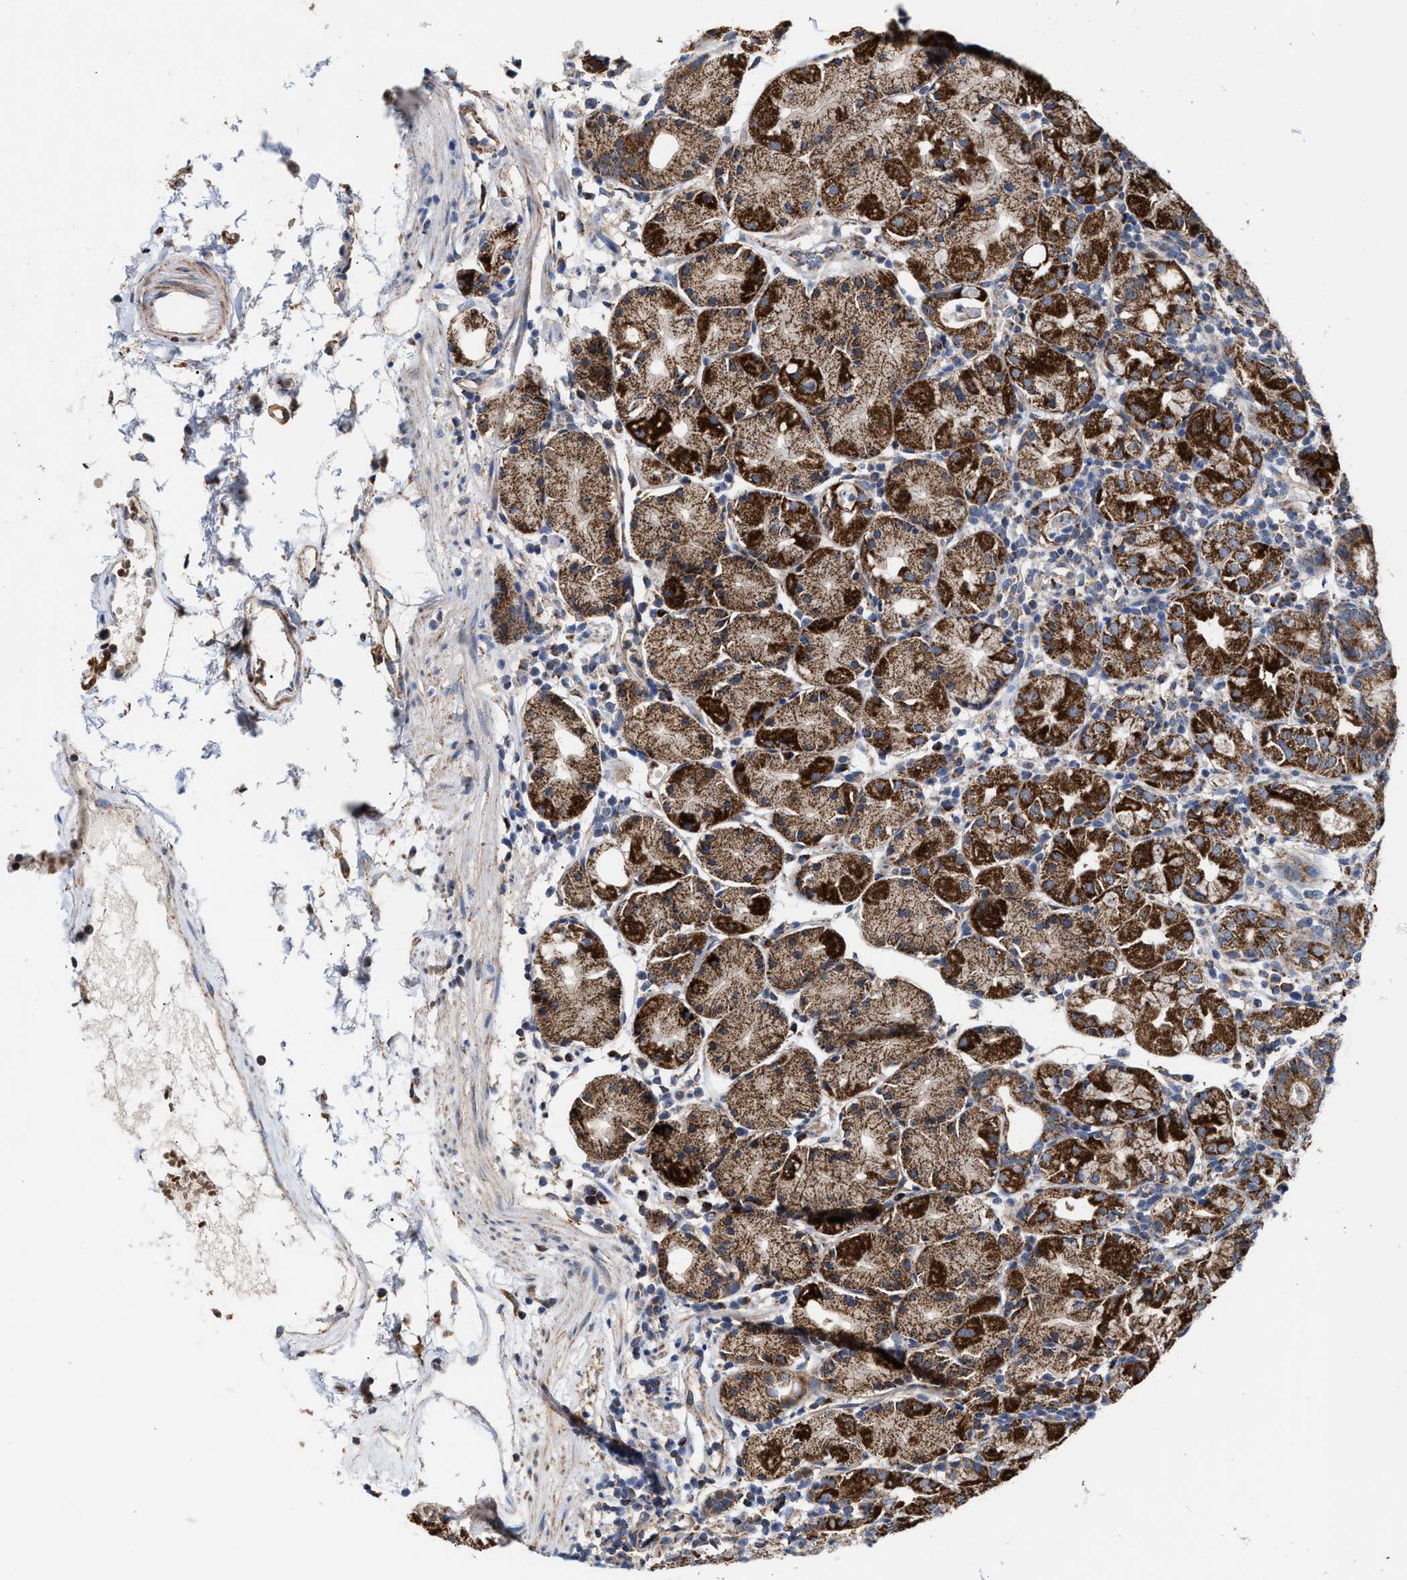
{"staining": {"intensity": "strong", "quantity": ">75%", "location": "cytoplasmic/membranous"}, "tissue": "stomach", "cell_type": "Glandular cells", "image_type": "normal", "snomed": [{"axis": "morphology", "description": "Normal tissue, NOS"}, {"axis": "topography", "description": "Stomach"}, {"axis": "topography", "description": "Stomach, lower"}], "caption": "DAB immunohistochemical staining of normal stomach demonstrates strong cytoplasmic/membranous protein staining in approximately >75% of glandular cells. The protein of interest is stained brown, and the nuclei are stained in blue (DAB (3,3'-diaminobenzidine) IHC with brightfield microscopy, high magnification).", "gene": "MECR", "patient": {"sex": "female", "age": 75}}